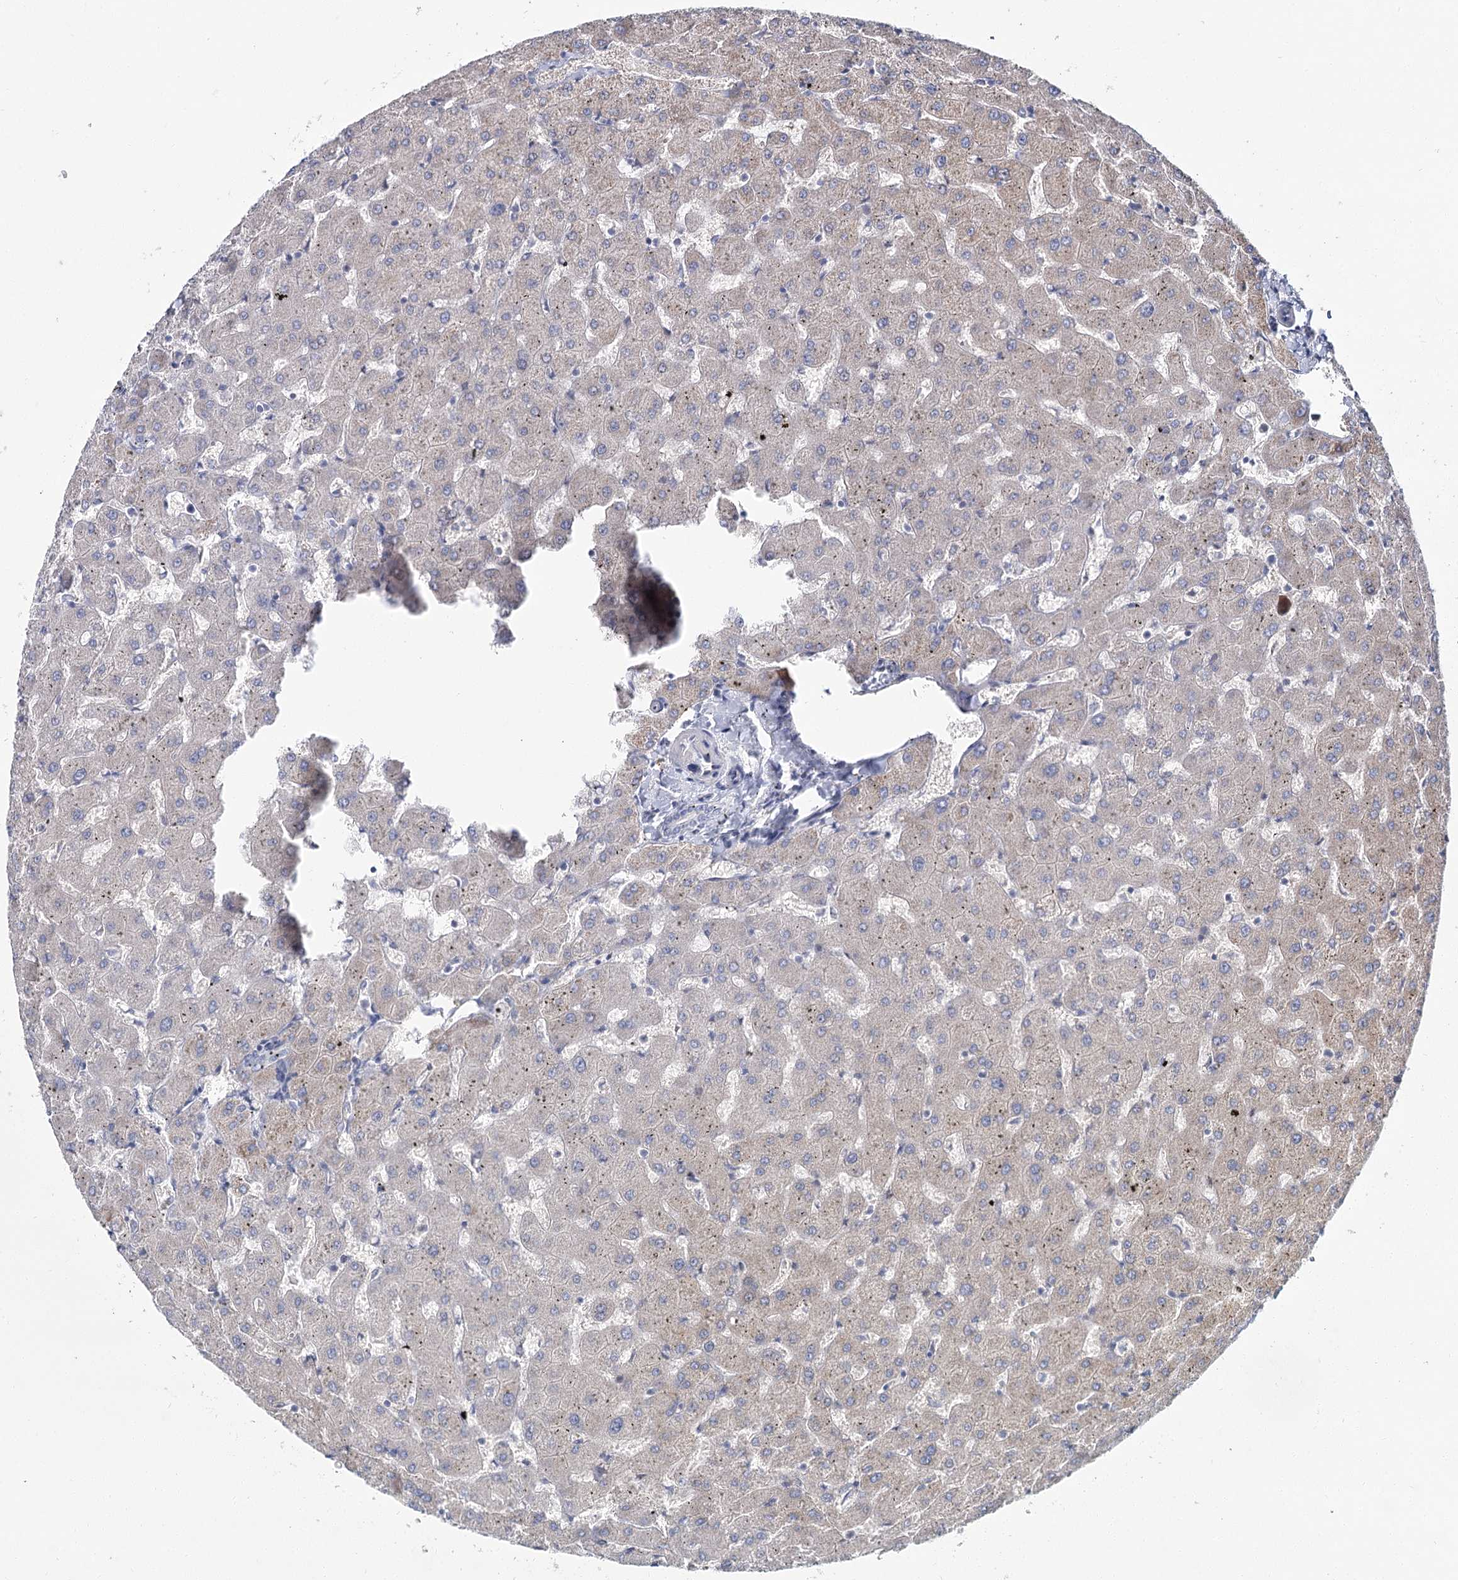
{"staining": {"intensity": "negative", "quantity": "none", "location": "none"}, "tissue": "liver", "cell_type": "Cholangiocytes", "image_type": "normal", "snomed": [{"axis": "morphology", "description": "Normal tissue, NOS"}, {"axis": "topography", "description": "Liver"}], "caption": "High power microscopy micrograph of an IHC image of benign liver, revealing no significant staining in cholangiocytes. The staining was performed using DAB to visualize the protein expression in brown, while the nuclei were stained in blue with hematoxylin (Magnification: 20x).", "gene": "CPLANE1", "patient": {"sex": "female", "age": 63}}